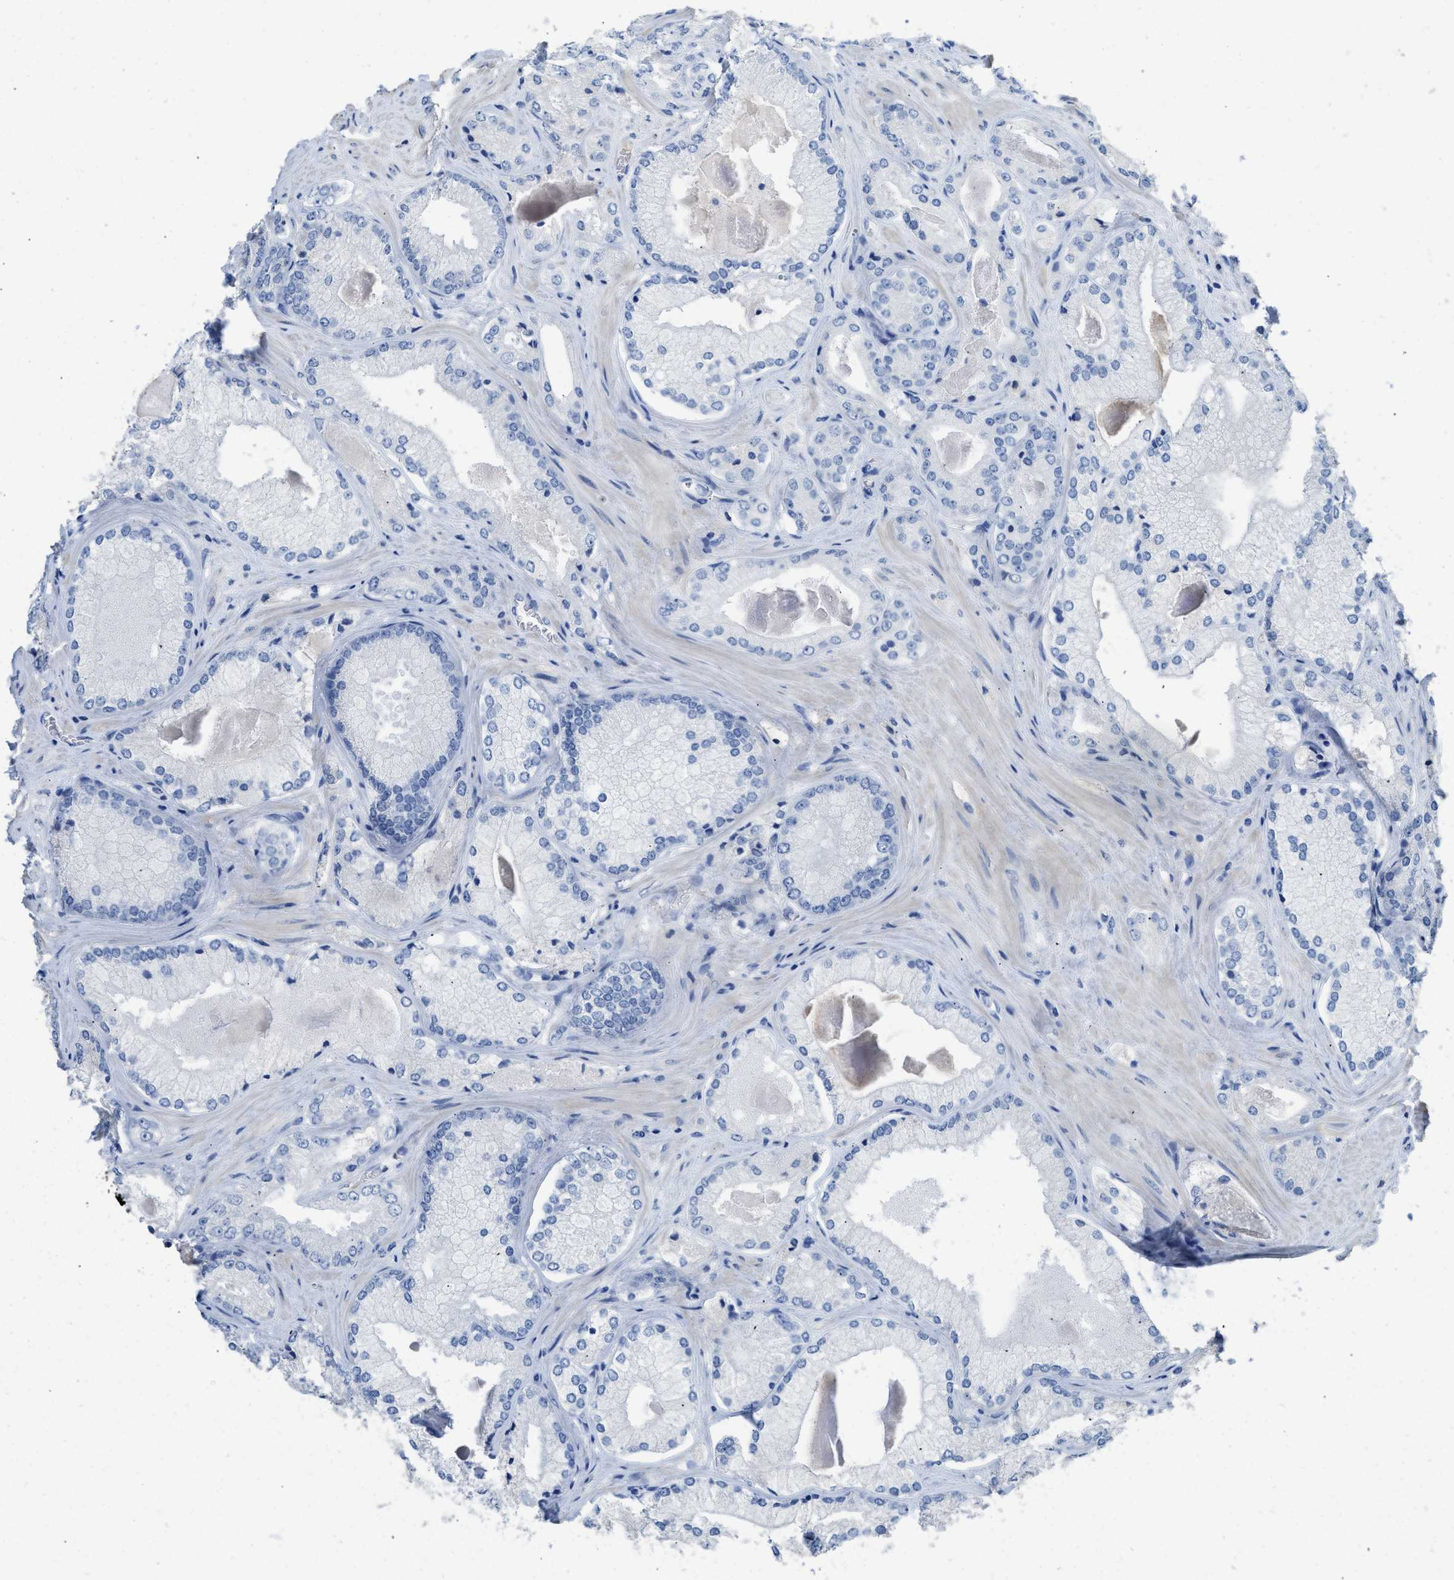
{"staining": {"intensity": "negative", "quantity": "none", "location": "none"}, "tissue": "prostate cancer", "cell_type": "Tumor cells", "image_type": "cancer", "snomed": [{"axis": "morphology", "description": "Adenocarcinoma, Low grade"}, {"axis": "topography", "description": "Prostate"}], "caption": "Prostate low-grade adenocarcinoma was stained to show a protein in brown. There is no significant staining in tumor cells.", "gene": "C1S", "patient": {"sex": "male", "age": 65}}